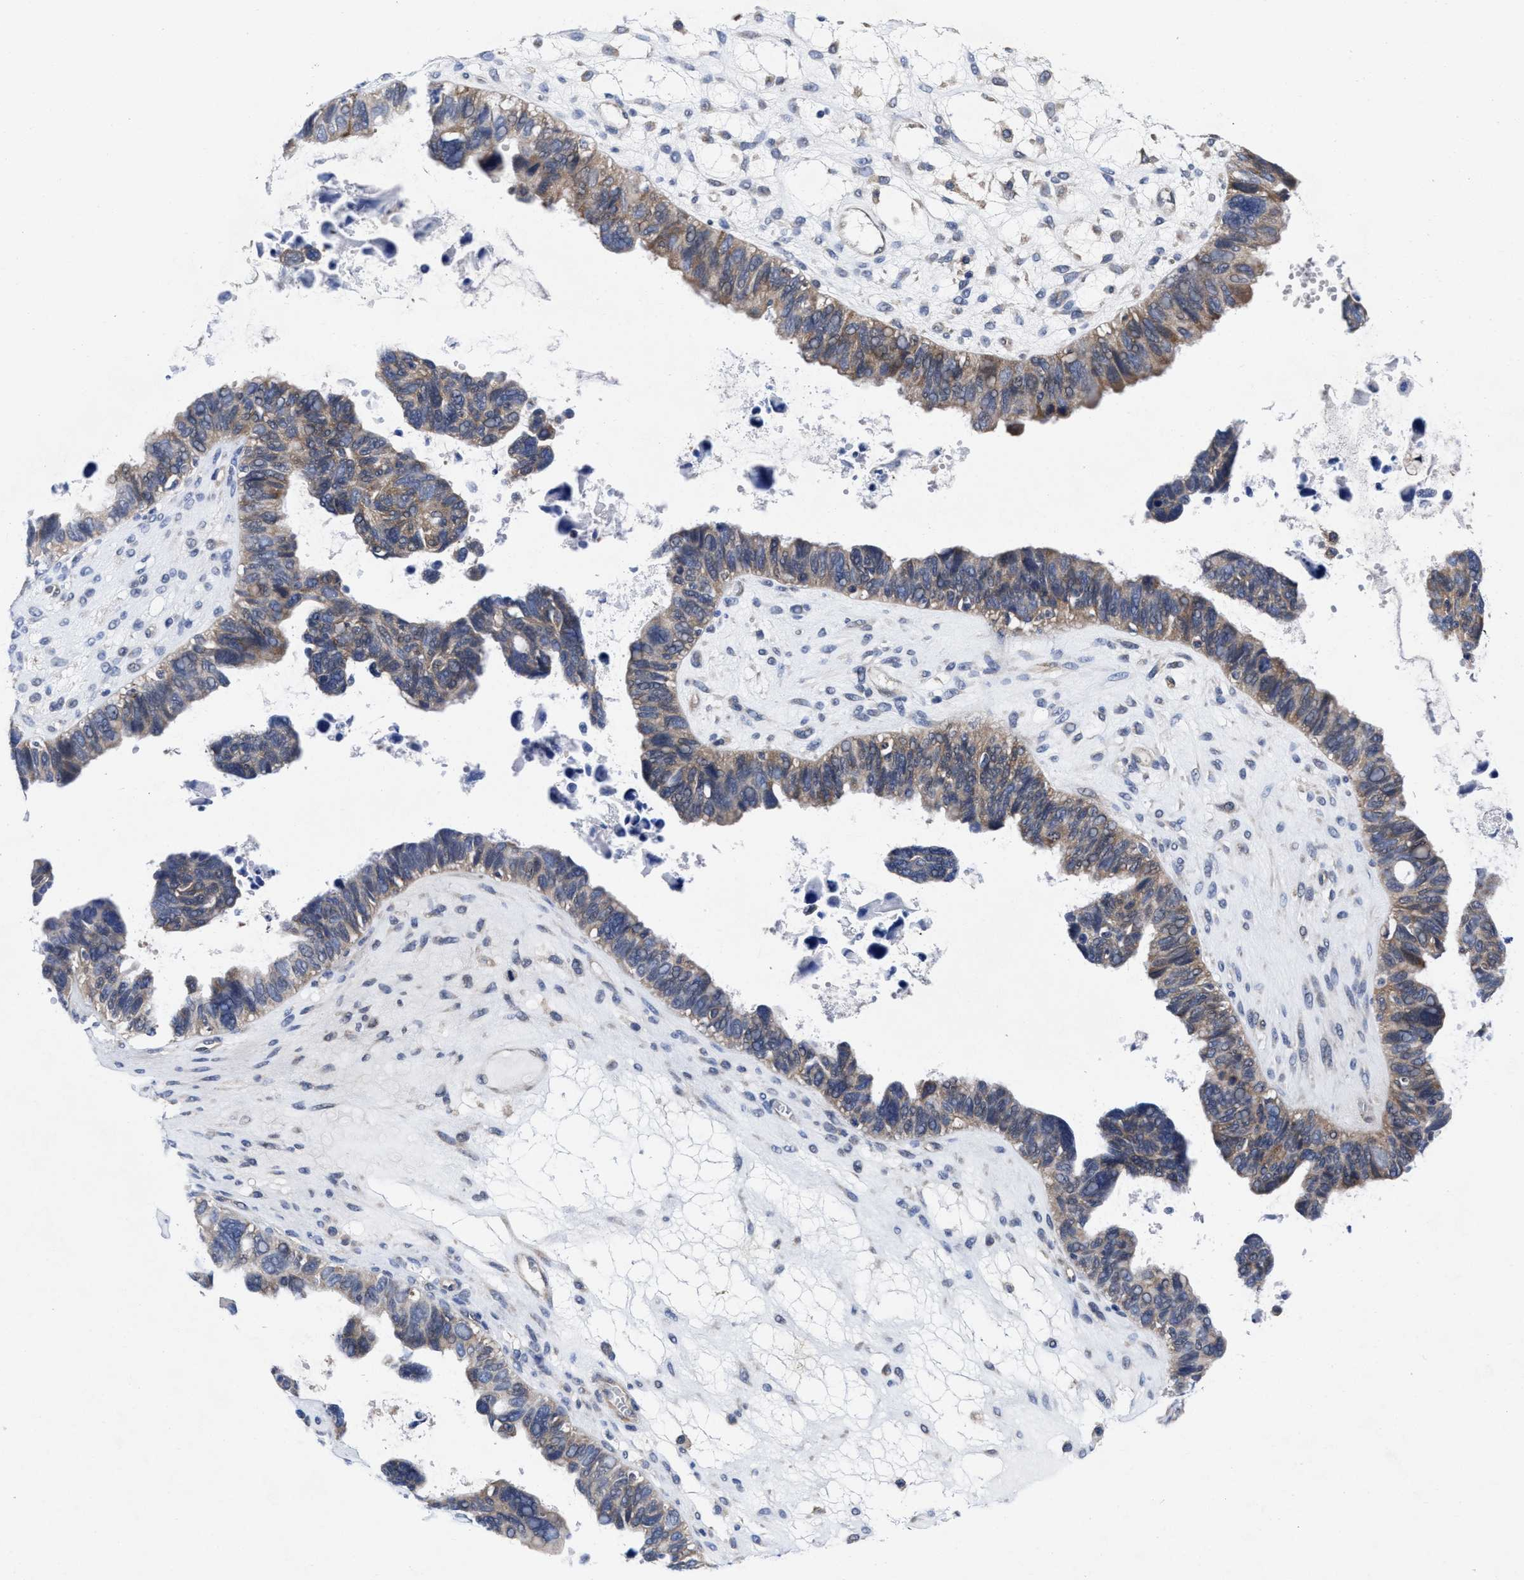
{"staining": {"intensity": "moderate", "quantity": "25%-75%", "location": "cytoplasmic/membranous"}, "tissue": "ovarian cancer", "cell_type": "Tumor cells", "image_type": "cancer", "snomed": [{"axis": "morphology", "description": "Cystadenocarcinoma, serous, NOS"}, {"axis": "topography", "description": "Ovary"}], "caption": "Ovarian cancer (serous cystadenocarcinoma) was stained to show a protein in brown. There is medium levels of moderate cytoplasmic/membranous positivity in approximately 25%-75% of tumor cells. The staining was performed using DAB to visualize the protein expression in brown, while the nuclei were stained in blue with hematoxylin (Magnification: 20x).", "gene": "TXNDC17", "patient": {"sex": "female", "age": 79}}